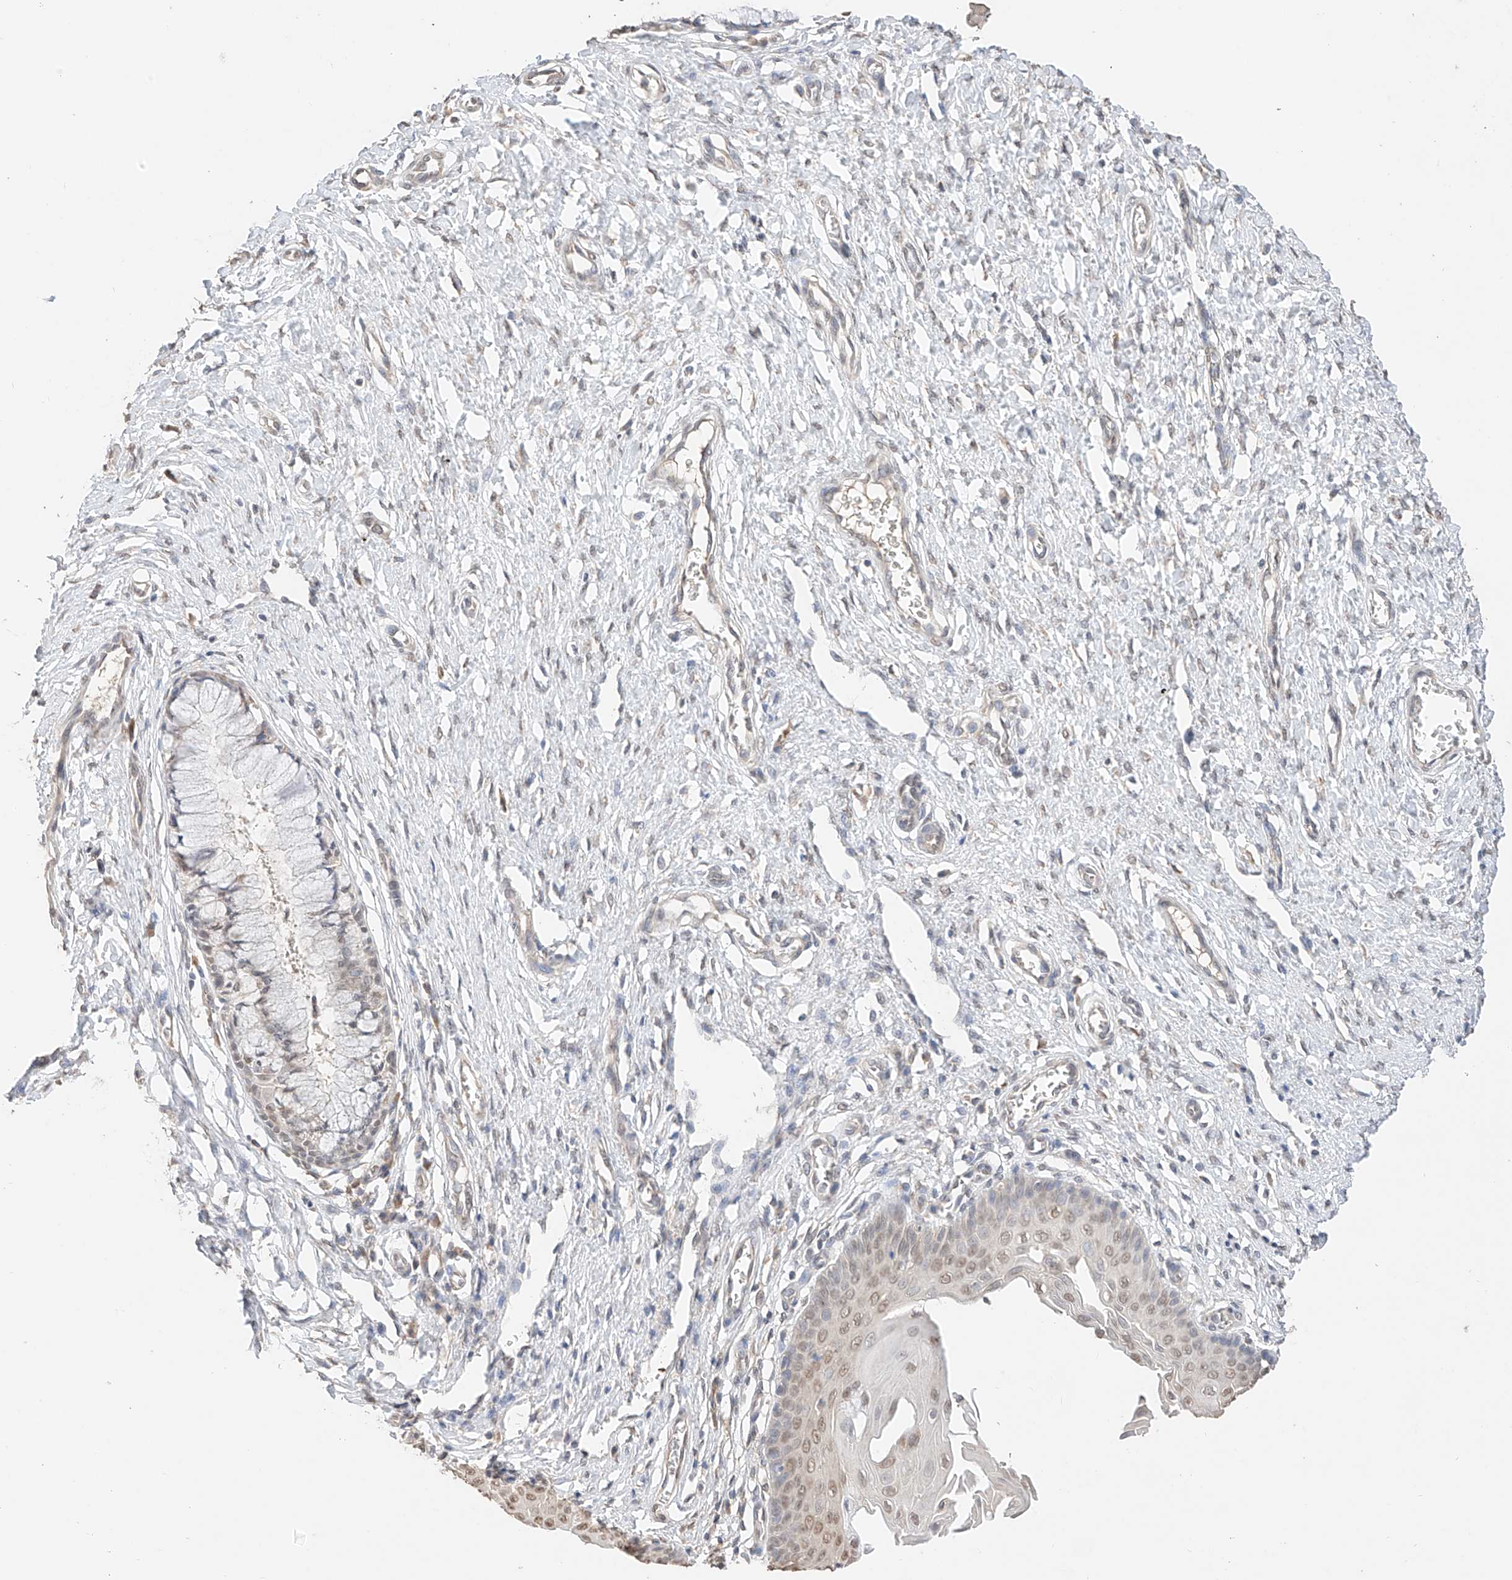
{"staining": {"intensity": "weak", "quantity": "<25%", "location": "nuclear"}, "tissue": "cervix", "cell_type": "Glandular cells", "image_type": "normal", "snomed": [{"axis": "morphology", "description": "Normal tissue, NOS"}, {"axis": "topography", "description": "Cervix"}], "caption": "Glandular cells are negative for brown protein staining in benign cervix. Nuclei are stained in blue.", "gene": "IL22RA2", "patient": {"sex": "female", "age": 55}}